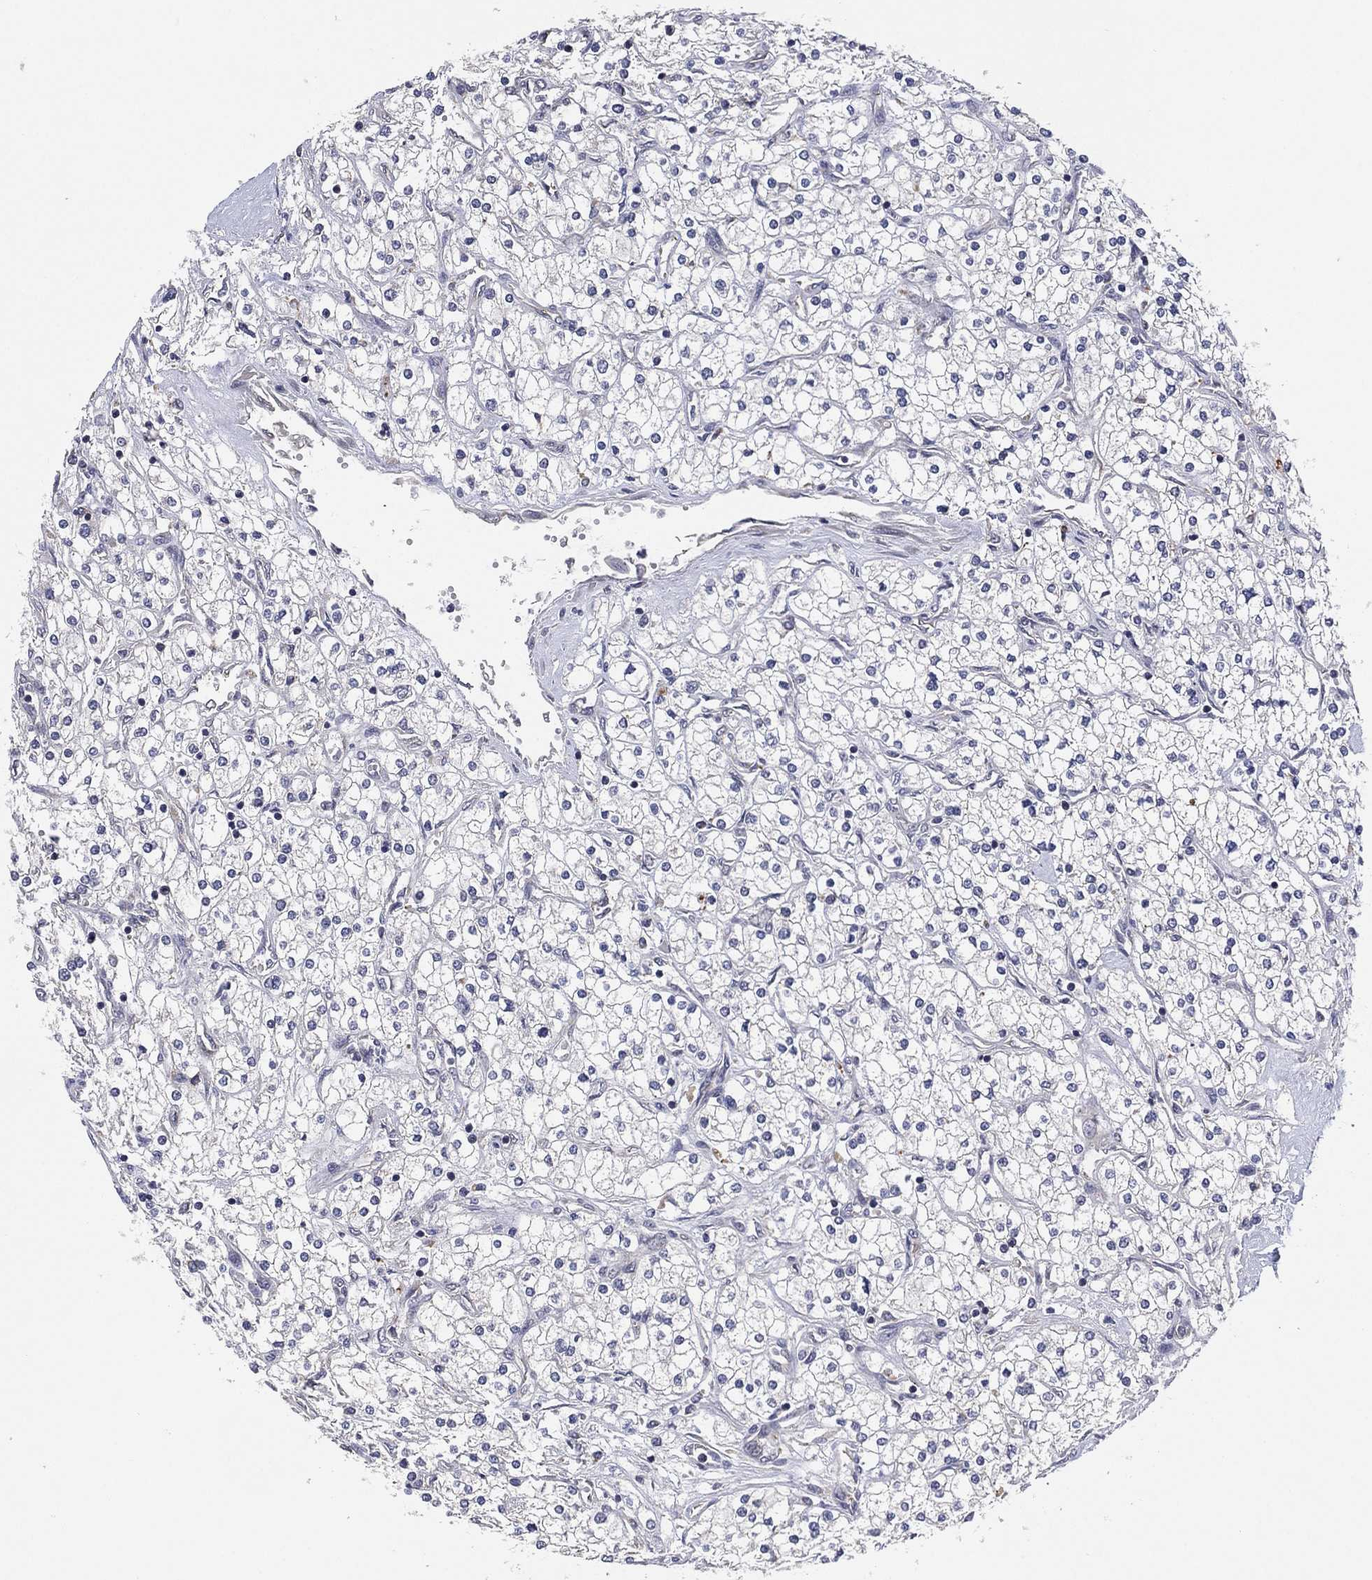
{"staining": {"intensity": "negative", "quantity": "none", "location": "none"}, "tissue": "renal cancer", "cell_type": "Tumor cells", "image_type": "cancer", "snomed": [{"axis": "morphology", "description": "Adenocarcinoma, NOS"}, {"axis": "topography", "description": "Kidney"}], "caption": "Human adenocarcinoma (renal) stained for a protein using immunohistochemistry (IHC) demonstrates no expression in tumor cells.", "gene": "SELENOO", "patient": {"sex": "male", "age": 80}}